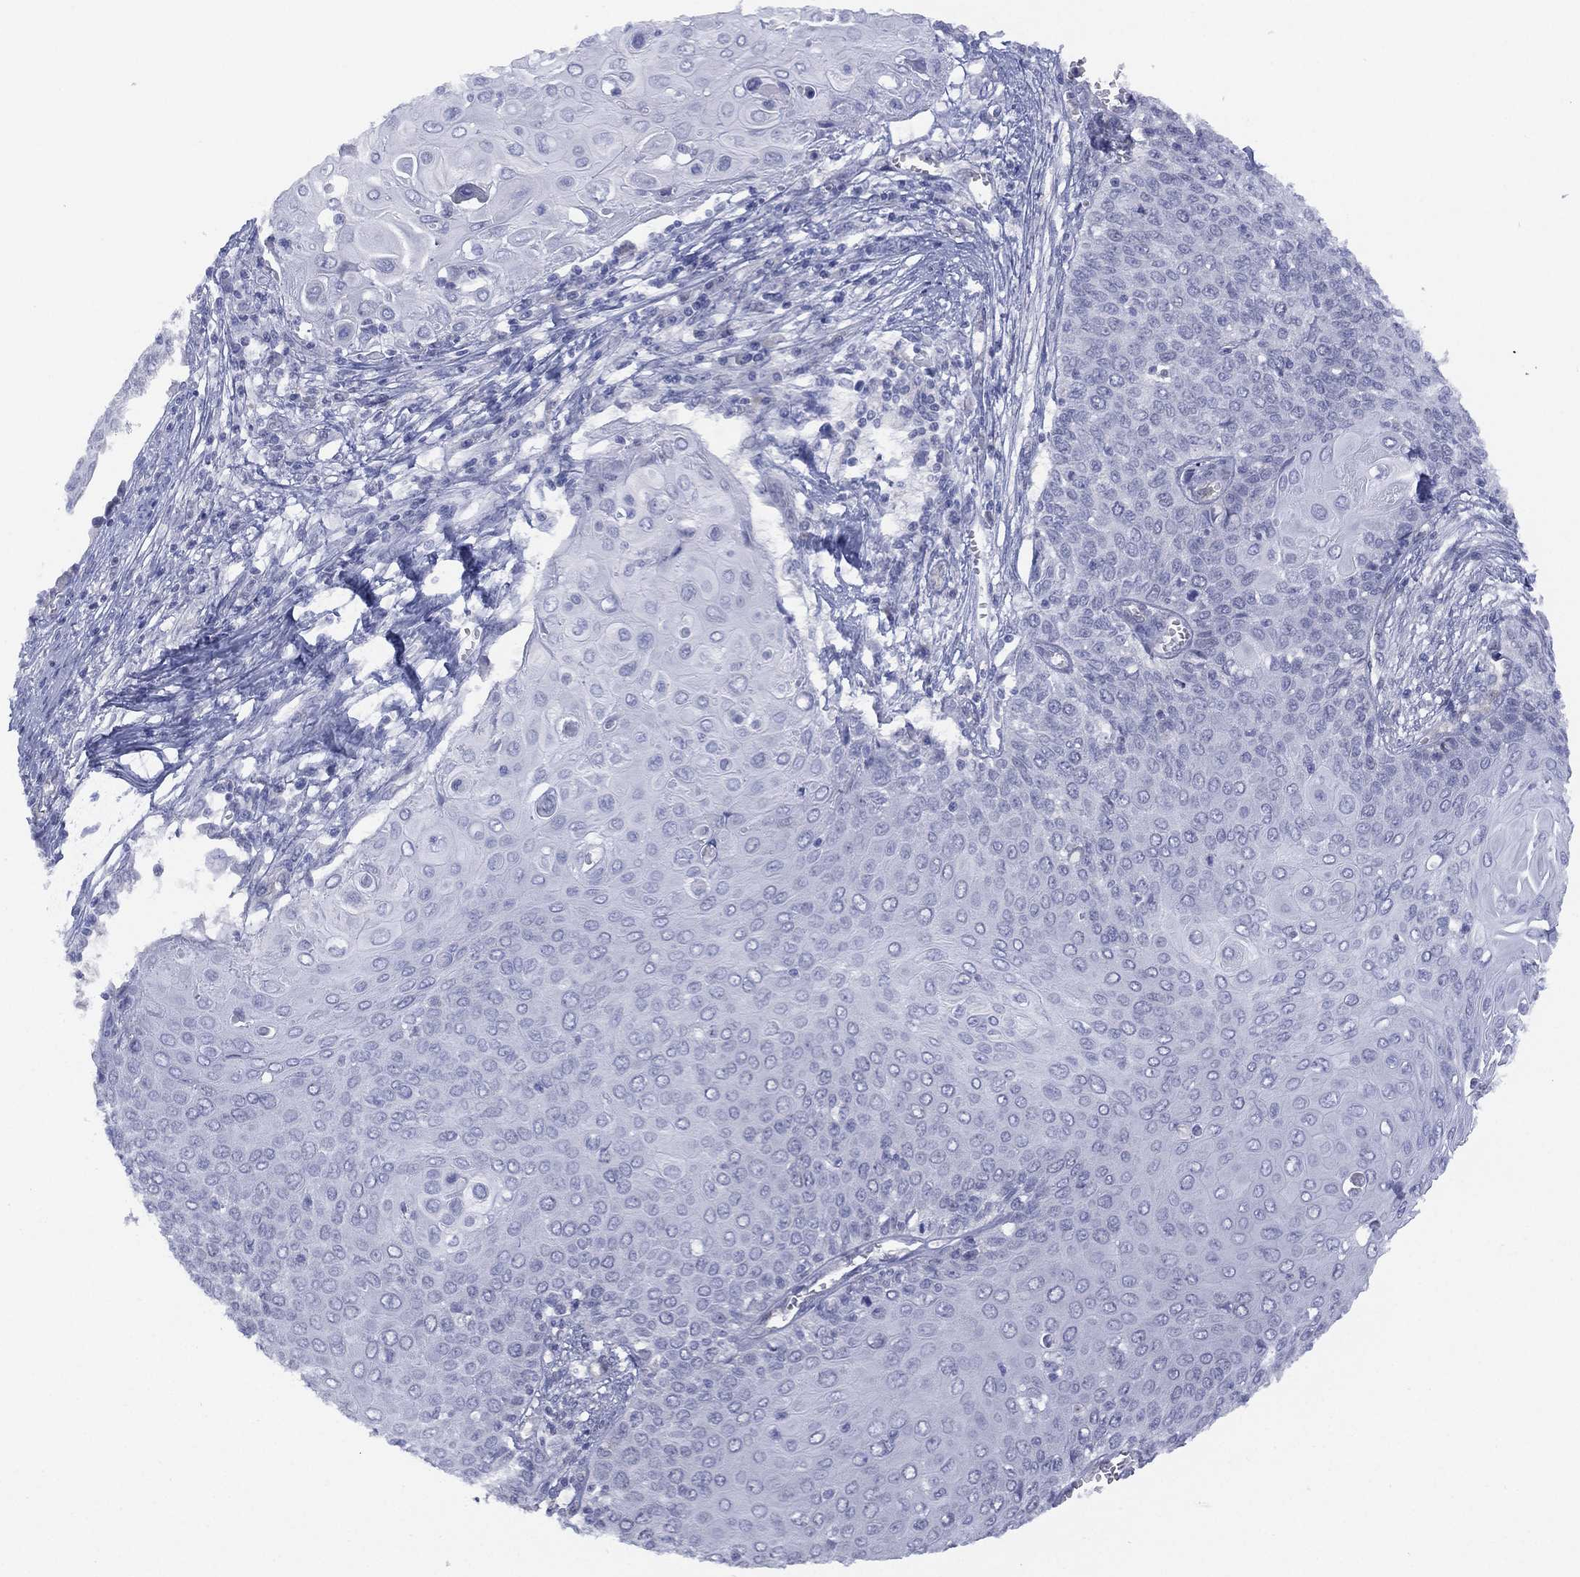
{"staining": {"intensity": "negative", "quantity": "none", "location": "none"}, "tissue": "cervical cancer", "cell_type": "Tumor cells", "image_type": "cancer", "snomed": [{"axis": "morphology", "description": "Squamous cell carcinoma, NOS"}, {"axis": "topography", "description": "Cervix"}], "caption": "A photomicrograph of human squamous cell carcinoma (cervical) is negative for staining in tumor cells.", "gene": "DDAH1", "patient": {"sex": "female", "age": 39}}